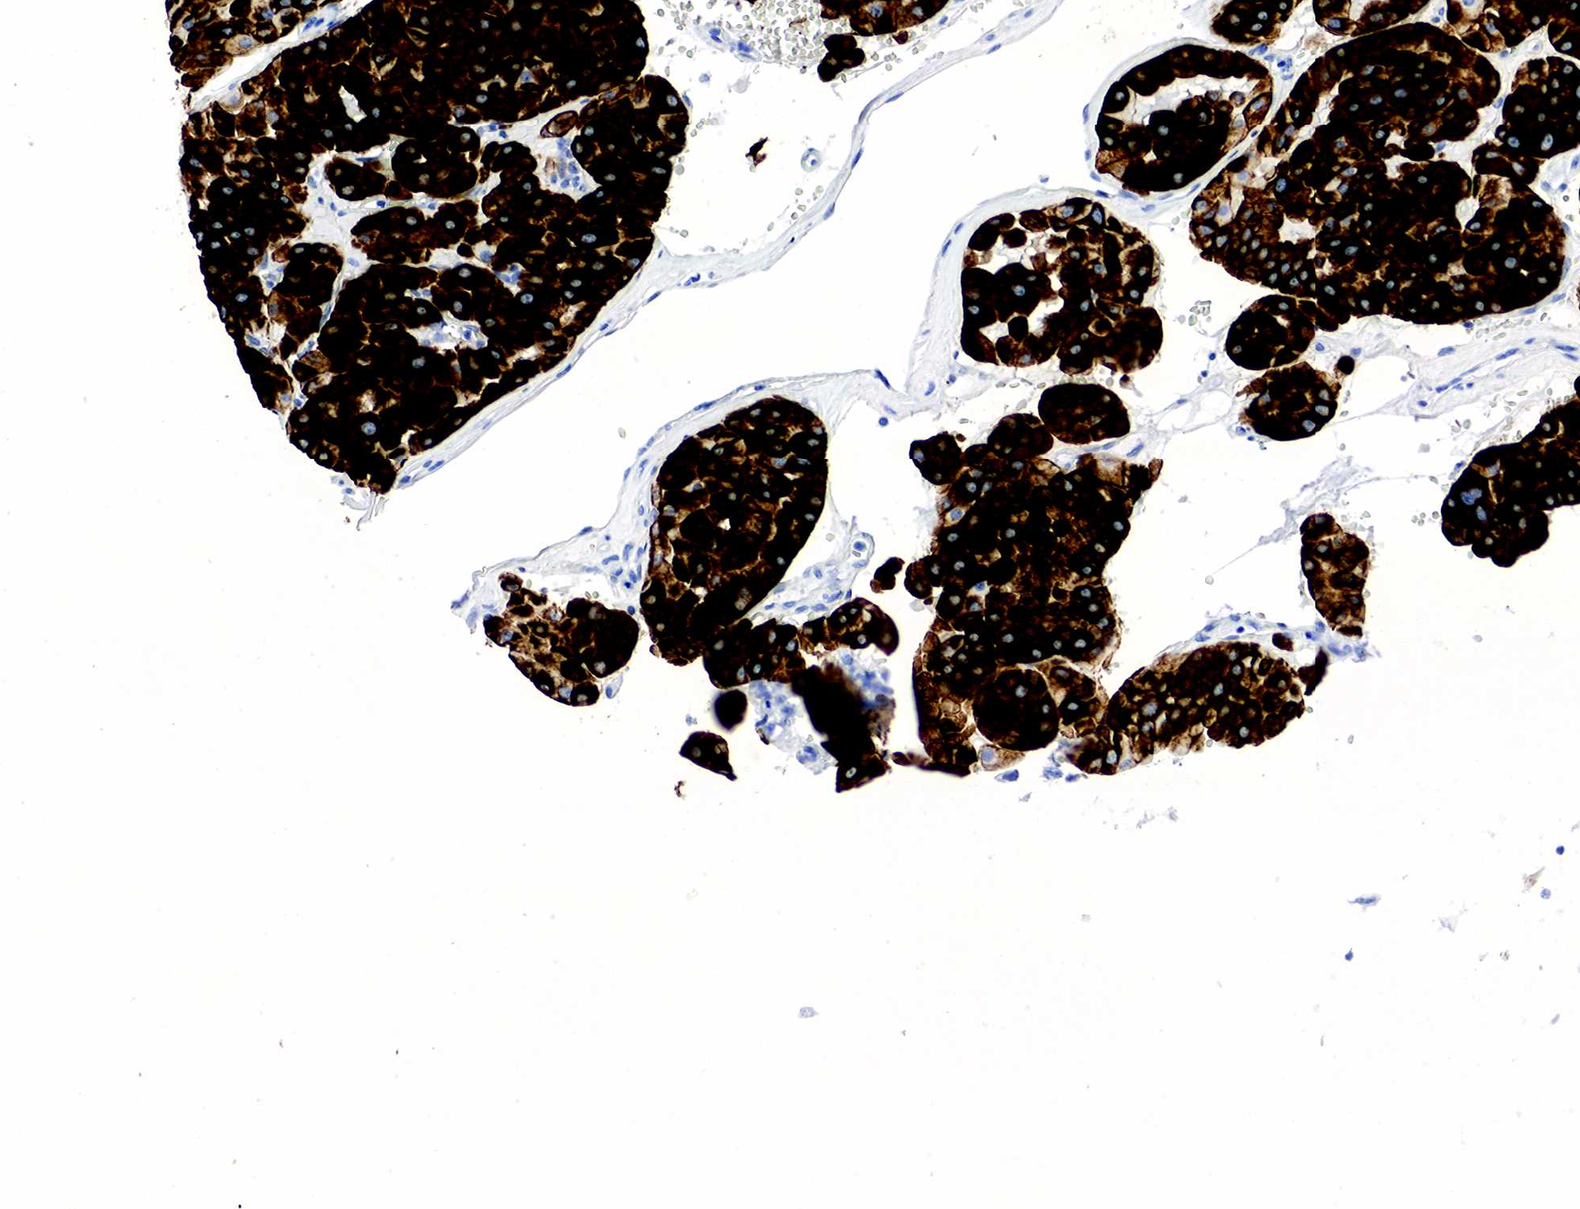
{"staining": {"intensity": "strong", "quantity": ">75%", "location": "cytoplasmic/membranous"}, "tissue": "renal cancer", "cell_type": "Tumor cells", "image_type": "cancer", "snomed": [{"axis": "morphology", "description": "Adenocarcinoma, uncertain malignant potential"}, {"axis": "topography", "description": "Kidney"}], "caption": "Tumor cells show high levels of strong cytoplasmic/membranous positivity in about >75% of cells in renal adenocarcinoma,  uncertain malignant potential.", "gene": "KRT18", "patient": {"sex": "male", "age": 63}}